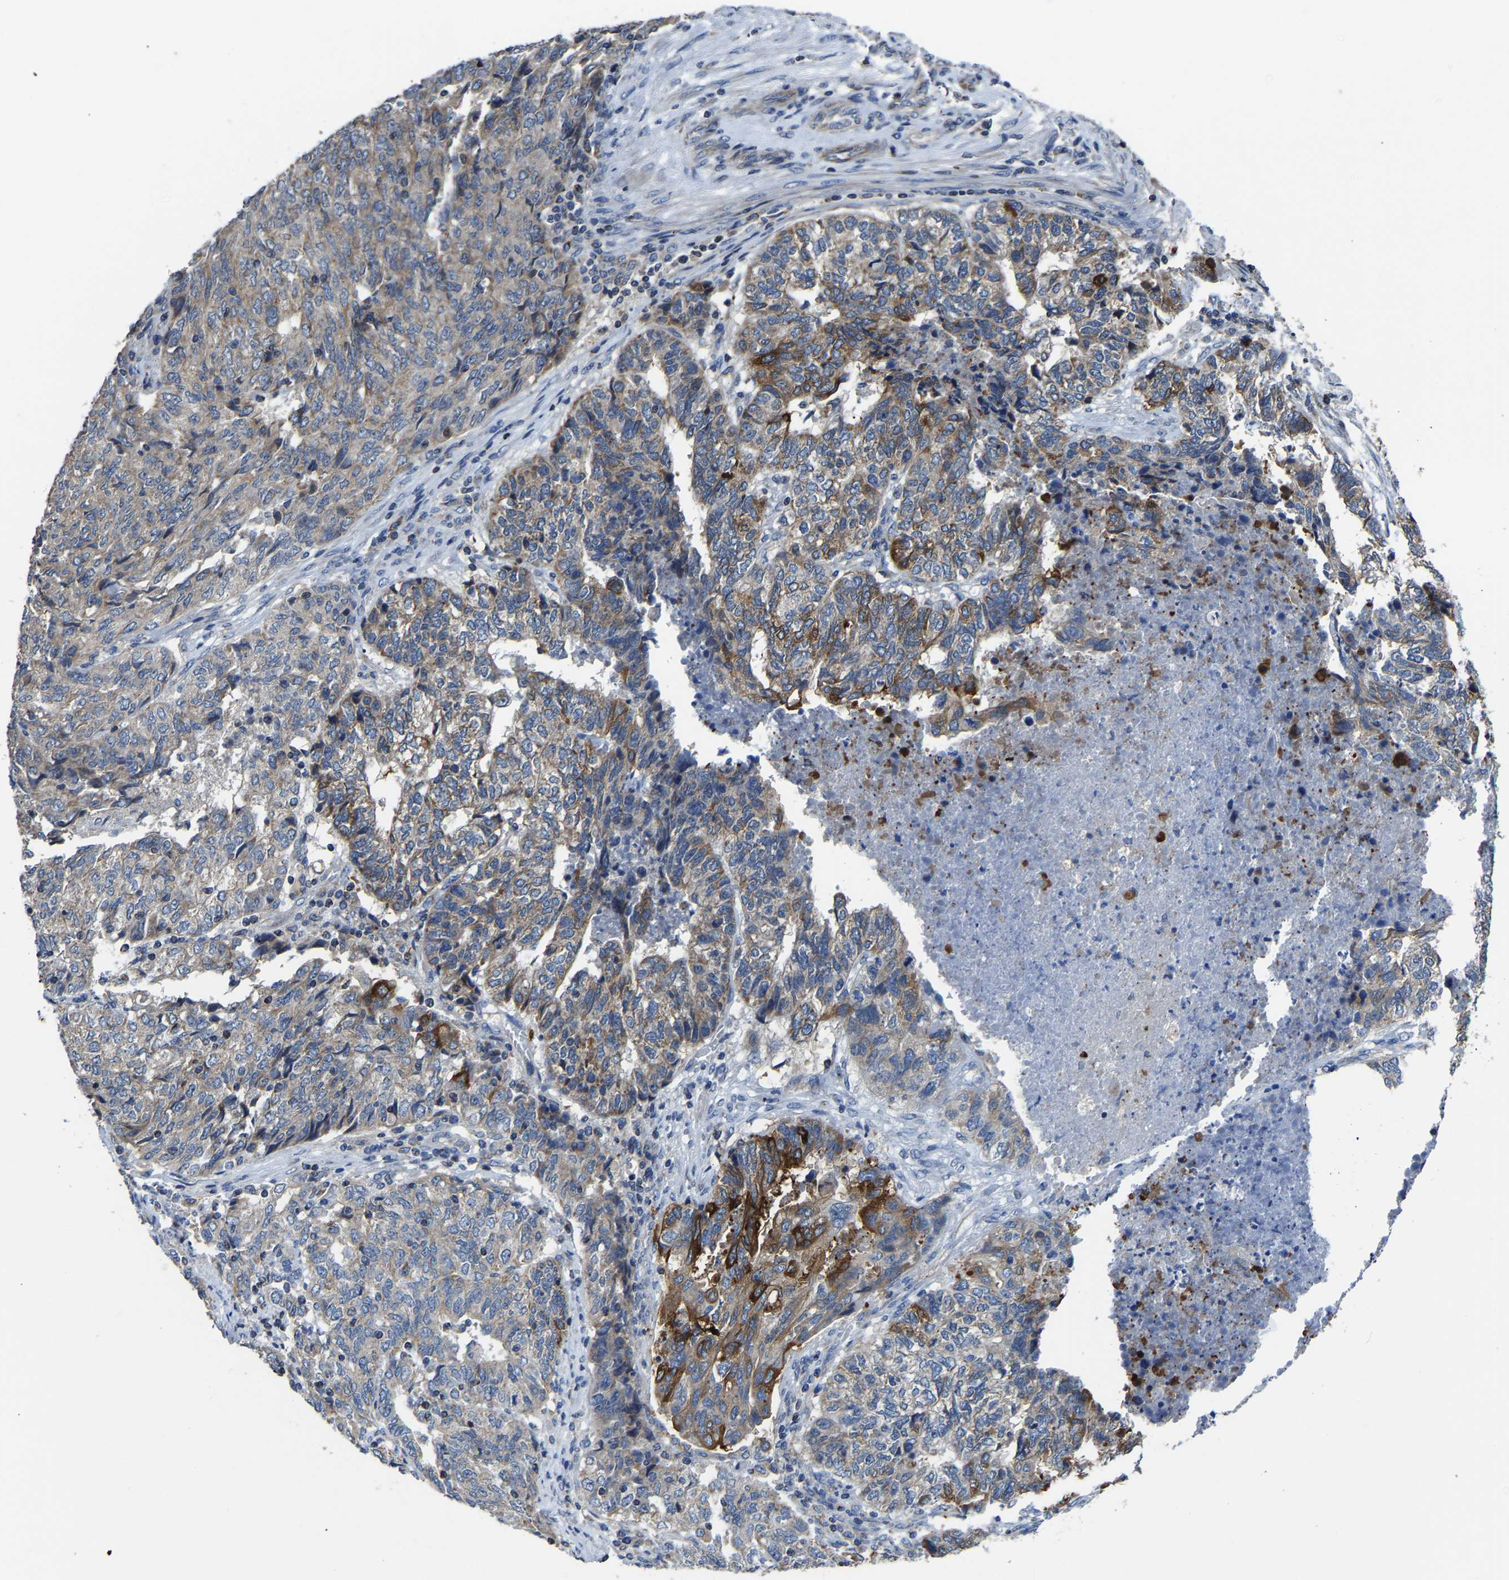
{"staining": {"intensity": "strong", "quantity": "<25%", "location": "cytoplasmic/membranous"}, "tissue": "endometrial cancer", "cell_type": "Tumor cells", "image_type": "cancer", "snomed": [{"axis": "morphology", "description": "Adenocarcinoma, NOS"}, {"axis": "topography", "description": "Endometrium"}], "caption": "IHC photomicrograph of neoplastic tissue: human endometrial cancer (adenocarcinoma) stained using IHC shows medium levels of strong protein expression localized specifically in the cytoplasmic/membranous of tumor cells, appearing as a cytoplasmic/membranous brown color.", "gene": "AGK", "patient": {"sex": "female", "age": 80}}